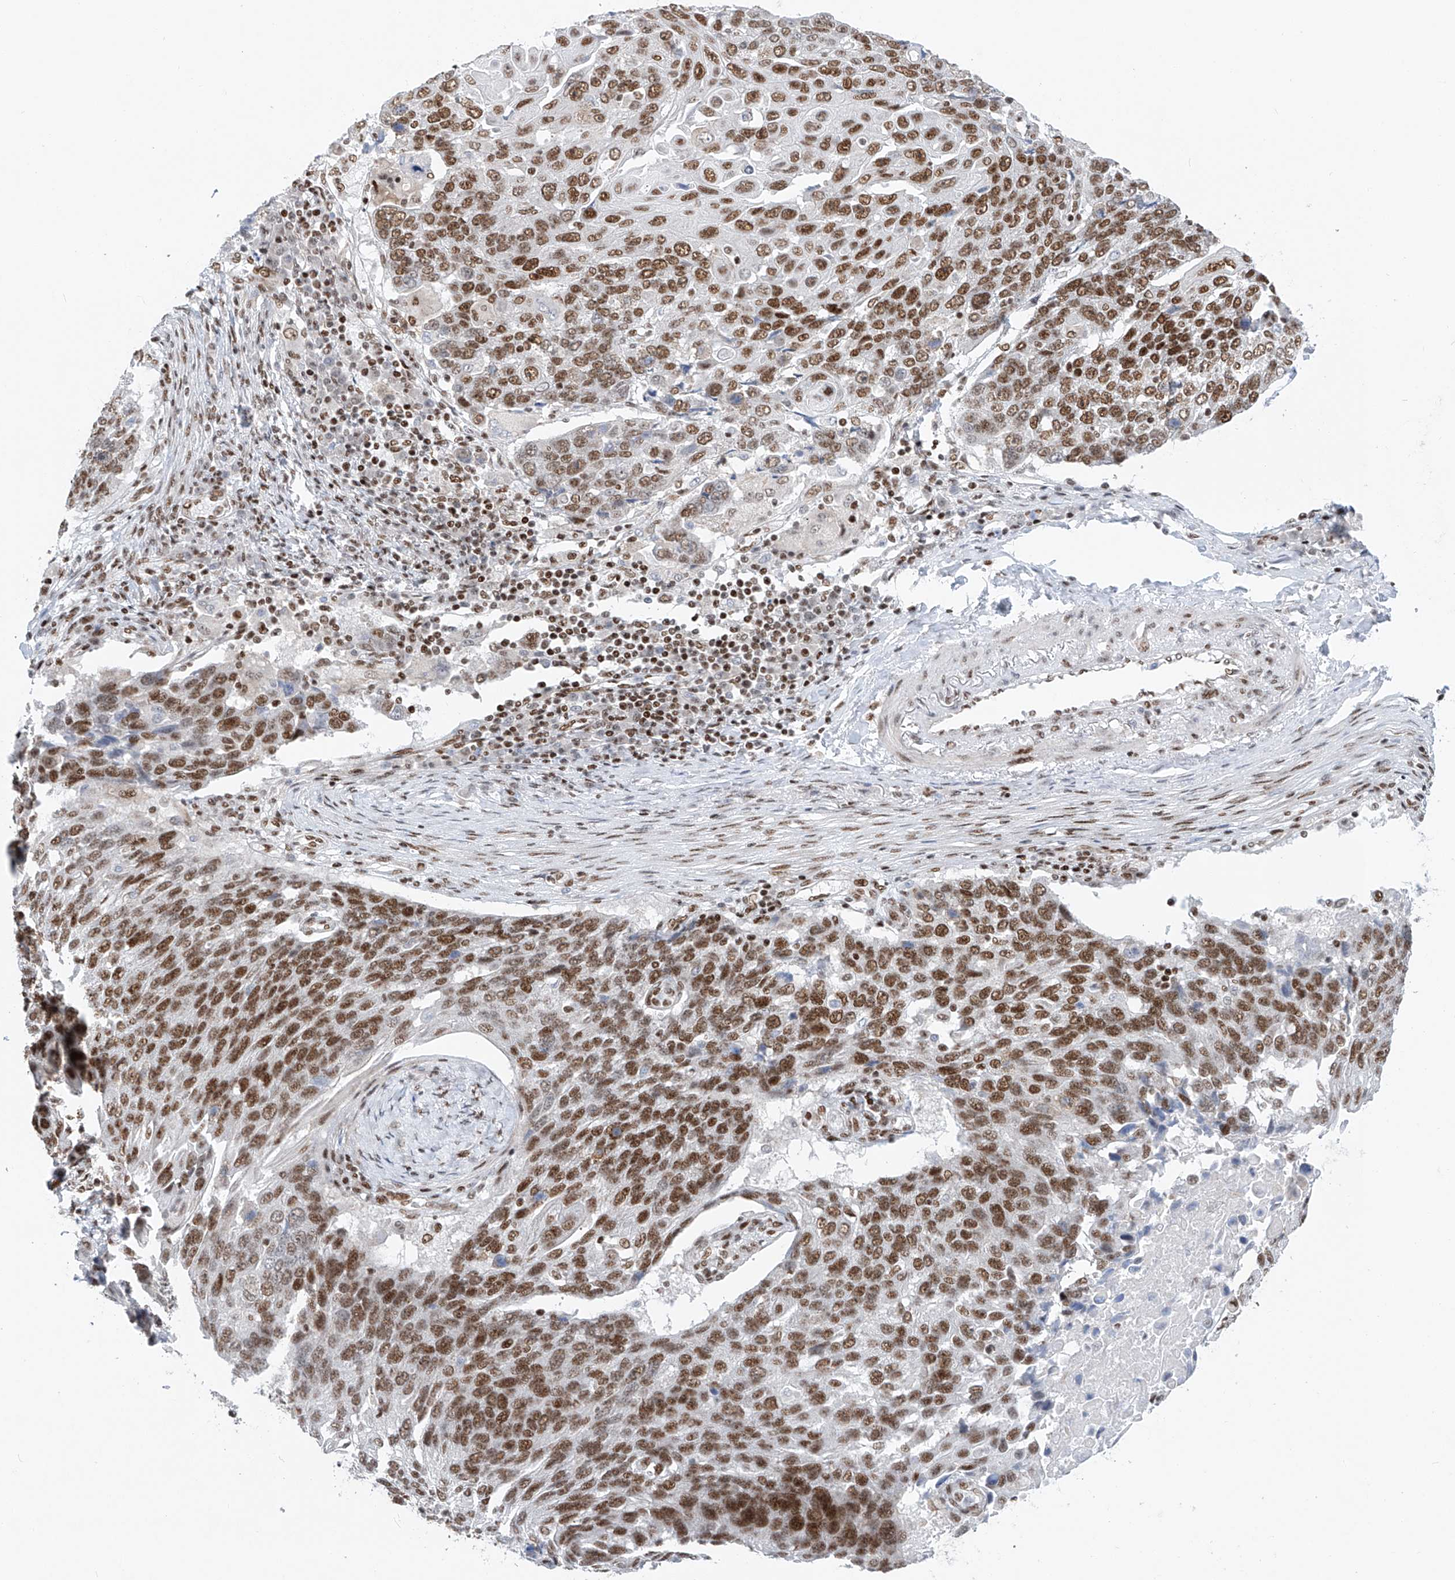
{"staining": {"intensity": "moderate", "quantity": ">75%", "location": "nuclear"}, "tissue": "lung cancer", "cell_type": "Tumor cells", "image_type": "cancer", "snomed": [{"axis": "morphology", "description": "Squamous cell carcinoma, NOS"}, {"axis": "topography", "description": "Lung"}], "caption": "Immunohistochemistry of lung cancer exhibits medium levels of moderate nuclear positivity in about >75% of tumor cells.", "gene": "TAF4", "patient": {"sex": "male", "age": 66}}